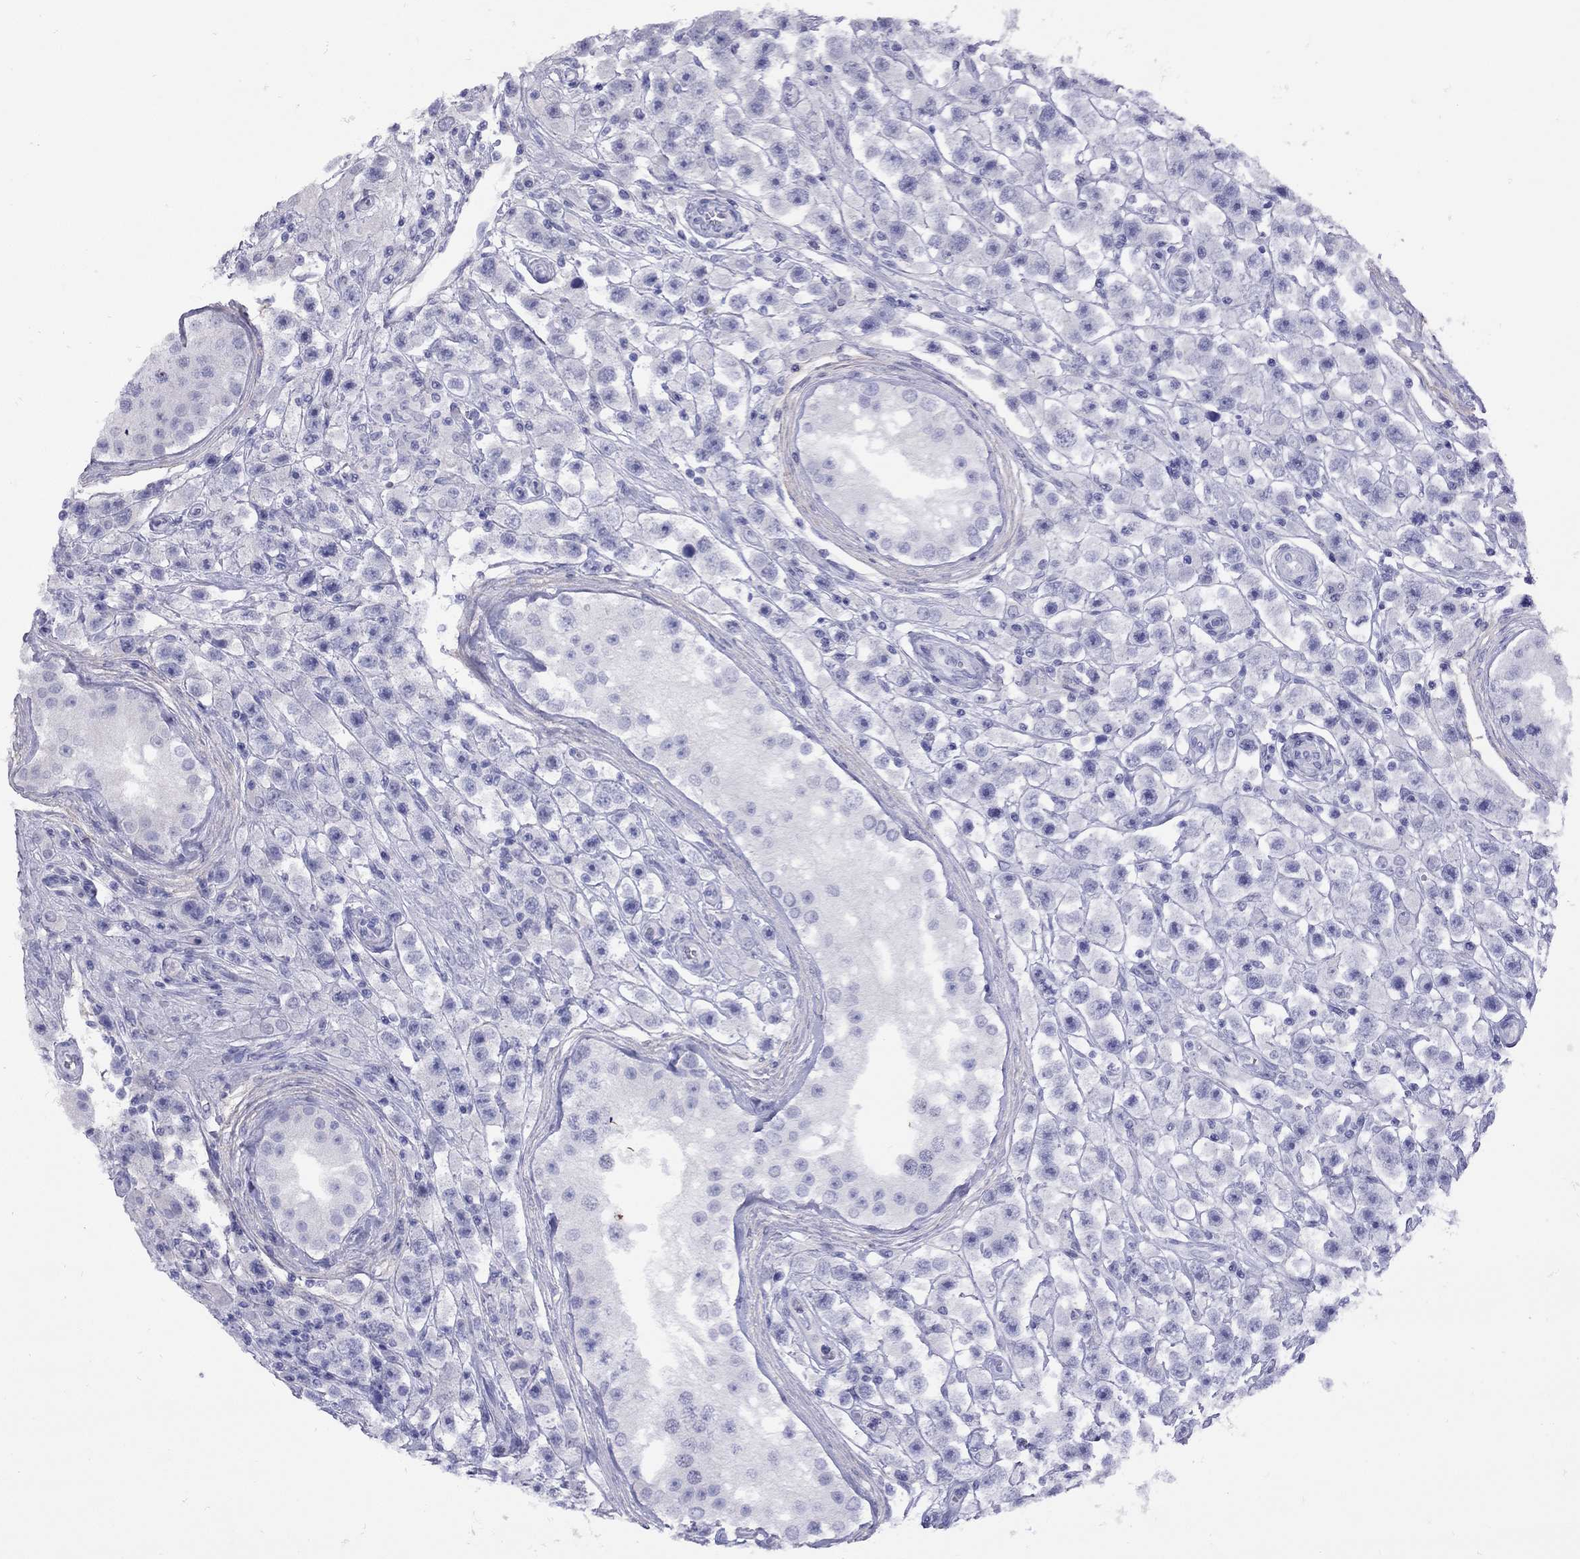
{"staining": {"intensity": "negative", "quantity": "none", "location": "none"}, "tissue": "testis cancer", "cell_type": "Tumor cells", "image_type": "cancer", "snomed": [{"axis": "morphology", "description": "Seminoma, NOS"}, {"axis": "topography", "description": "Testis"}], "caption": "DAB (3,3'-diaminobenzidine) immunohistochemical staining of testis seminoma displays no significant positivity in tumor cells.", "gene": "GRIA2", "patient": {"sex": "male", "age": 45}}